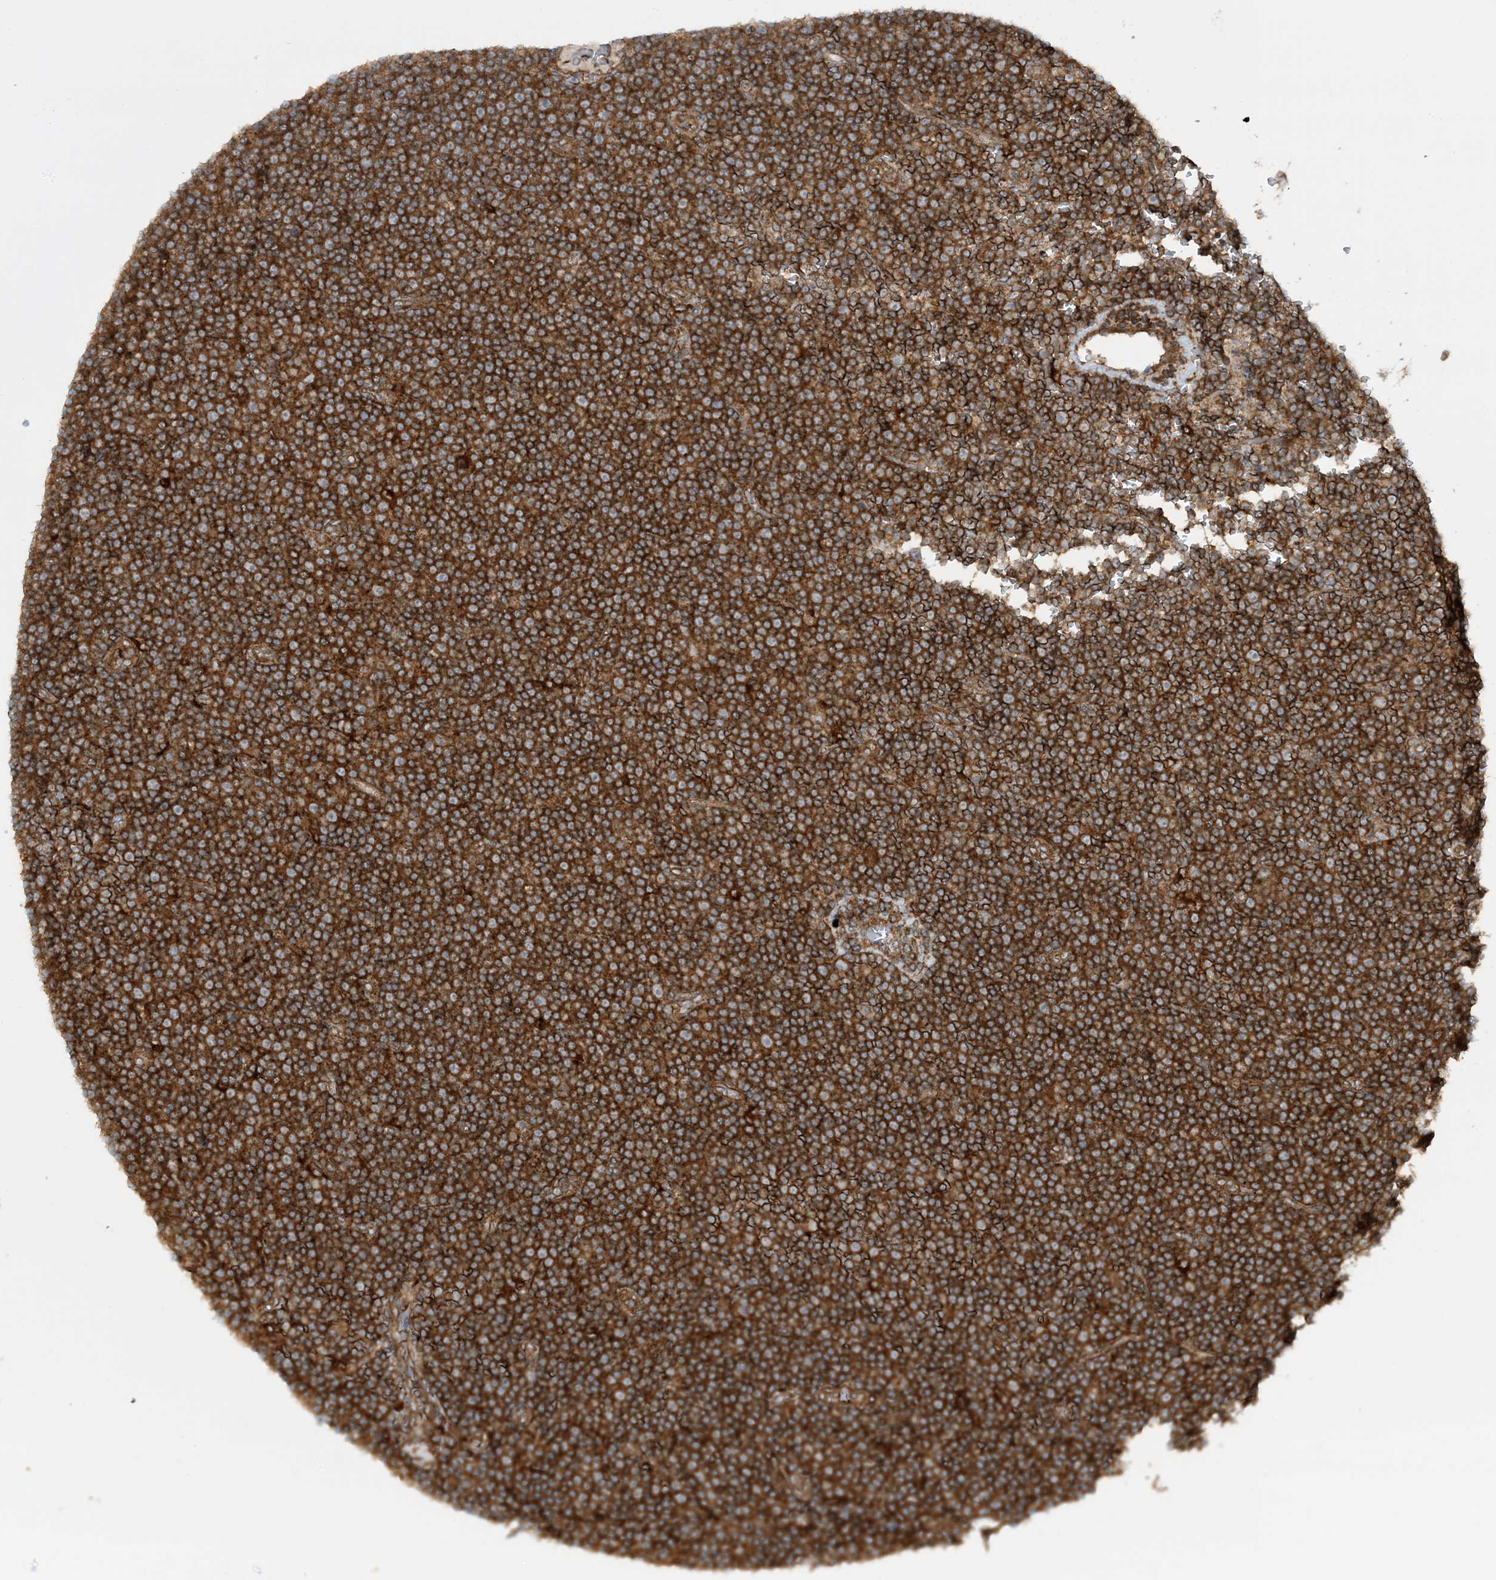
{"staining": {"intensity": "strong", "quantity": ">75%", "location": "cytoplasmic/membranous"}, "tissue": "lymphoma", "cell_type": "Tumor cells", "image_type": "cancer", "snomed": [{"axis": "morphology", "description": "Malignant lymphoma, non-Hodgkin's type, Low grade"}, {"axis": "topography", "description": "Lymph node"}], "caption": "Malignant lymphoma, non-Hodgkin's type (low-grade) tissue demonstrates strong cytoplasmic/membranous expression in about >75% of tumor cells", "gene": "STAM2", "patient": {"sex": "female", "age": 67}}